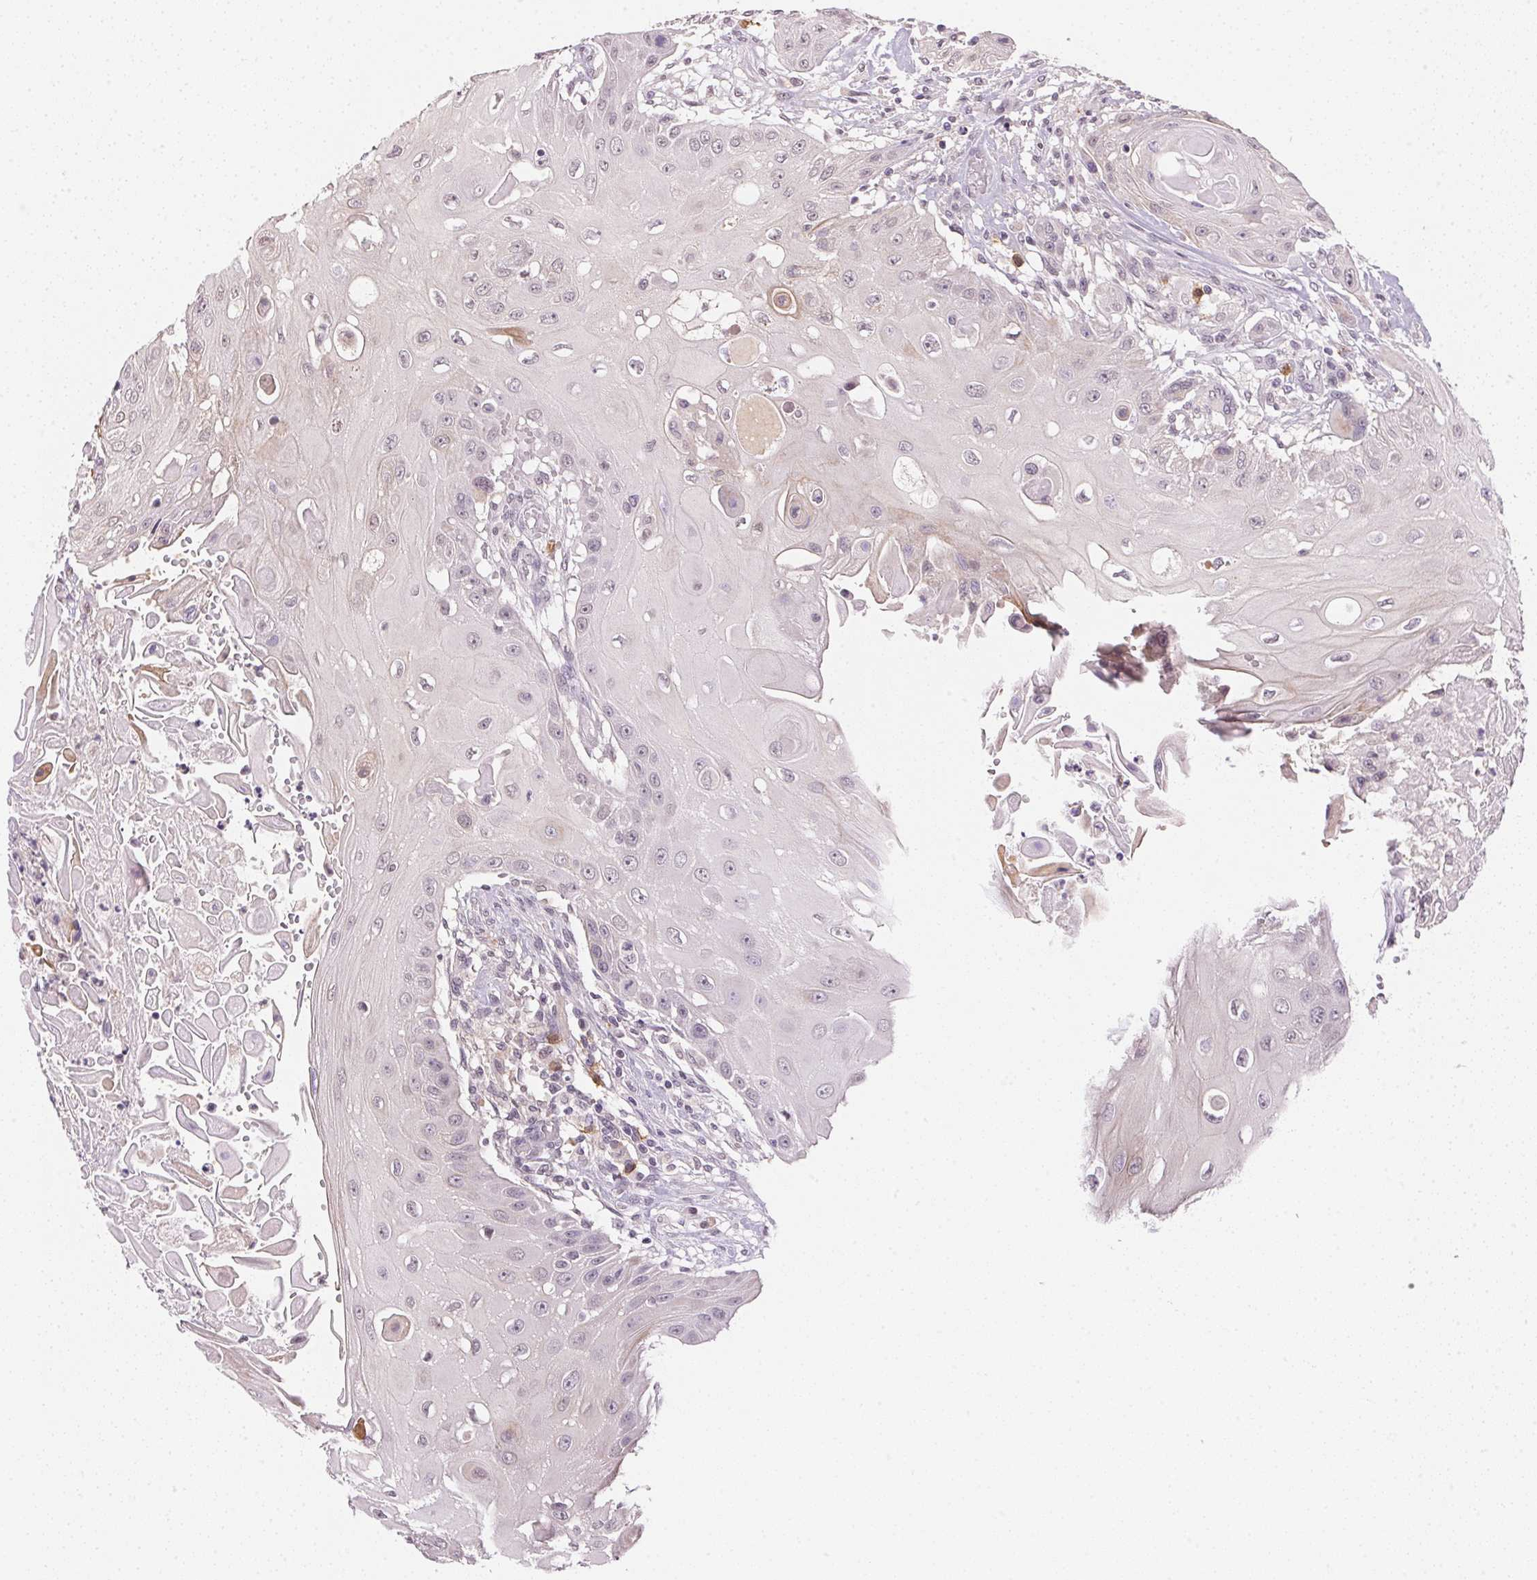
{"staining": {"intensity": "weak", "quantity": "<25%", "location": "nuclear"}, "tissue": "head and neck cancer", "cell_type": "Tumor cells", "image_type": "cancer", "snomed": [{"axis": "morphology", "description": "Squamous cell carcinoma, NOS"}, {"axis": "topography", "description": "Oral tissue"}, {"axis": "topography", "description": "Head-Neck"}, {"axis": "topography", "description": "Neck, NOS"}], "caption": "Immunohistochemistry histopathology image of human squamous cell carcinoma (head and neck) stained for a protein (brown), which shows no staining in tumor cells. (Stains: DAB (3,3'-diaminobenzidine) immunohistochemistry (IHC) with hematoxylin counter stain, Microscopy: brightfield microscopy at high magnification).", "gene": "FNDC4", "patient": {"sex": "female", "age": 55}}